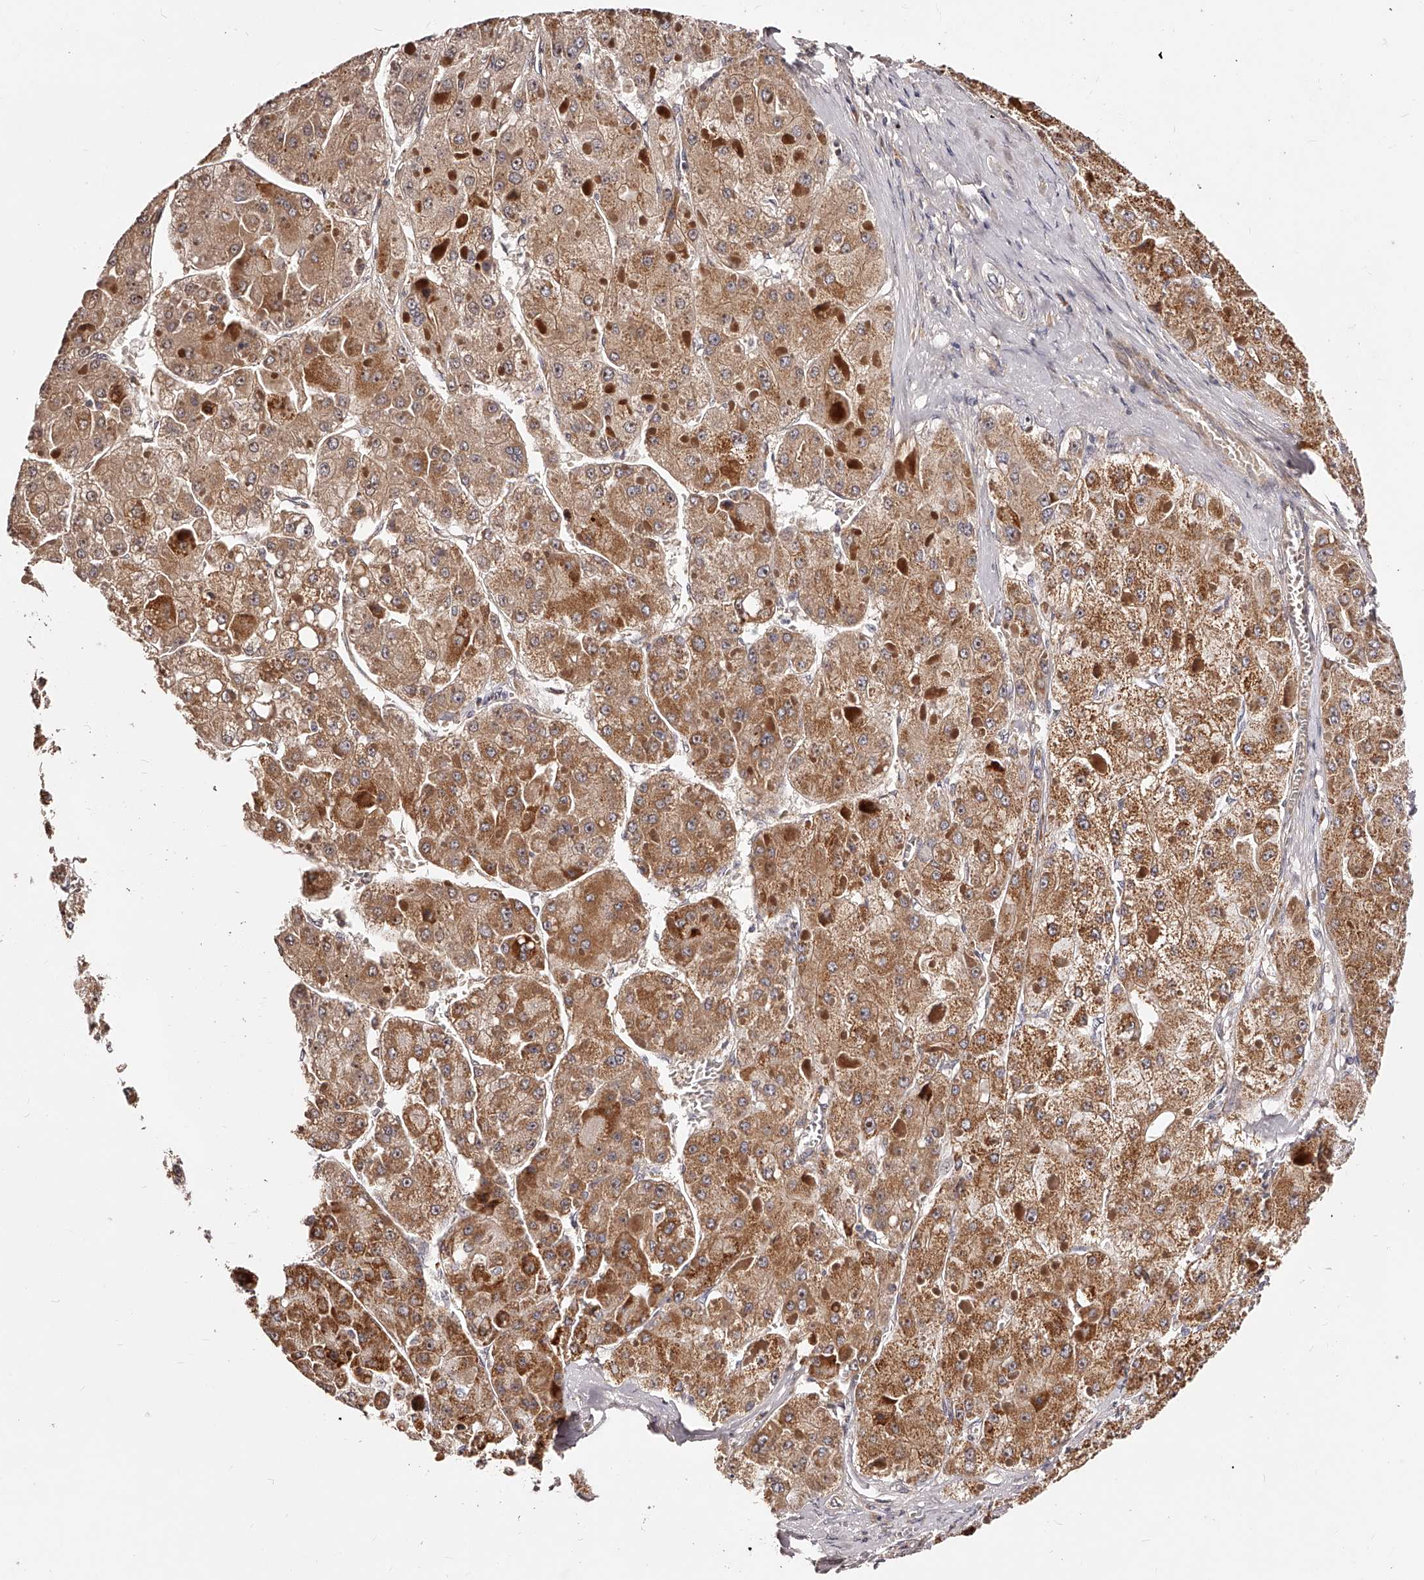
{"staining": {"intensity": "moderate", "quantity": ">75%", "location": "cytoplasmic/membranous"}, "tissue": "liver cancer", "cell_type": "Tumor cells", "image_type": "cancer", "snomed": [{"axis": "morphology", "description": "Carcinoma, Hepatocellular, NOS"}, {"axis": "topography", "description": "Liver"}], "caption": "A brown stain labels moderate cytoplasmic/membranous positivity of a protein in liver hepatocellular carcinoma tumor cells.", "gene": "ZNF502", "patient": {"sex": "female", "age": 73}}